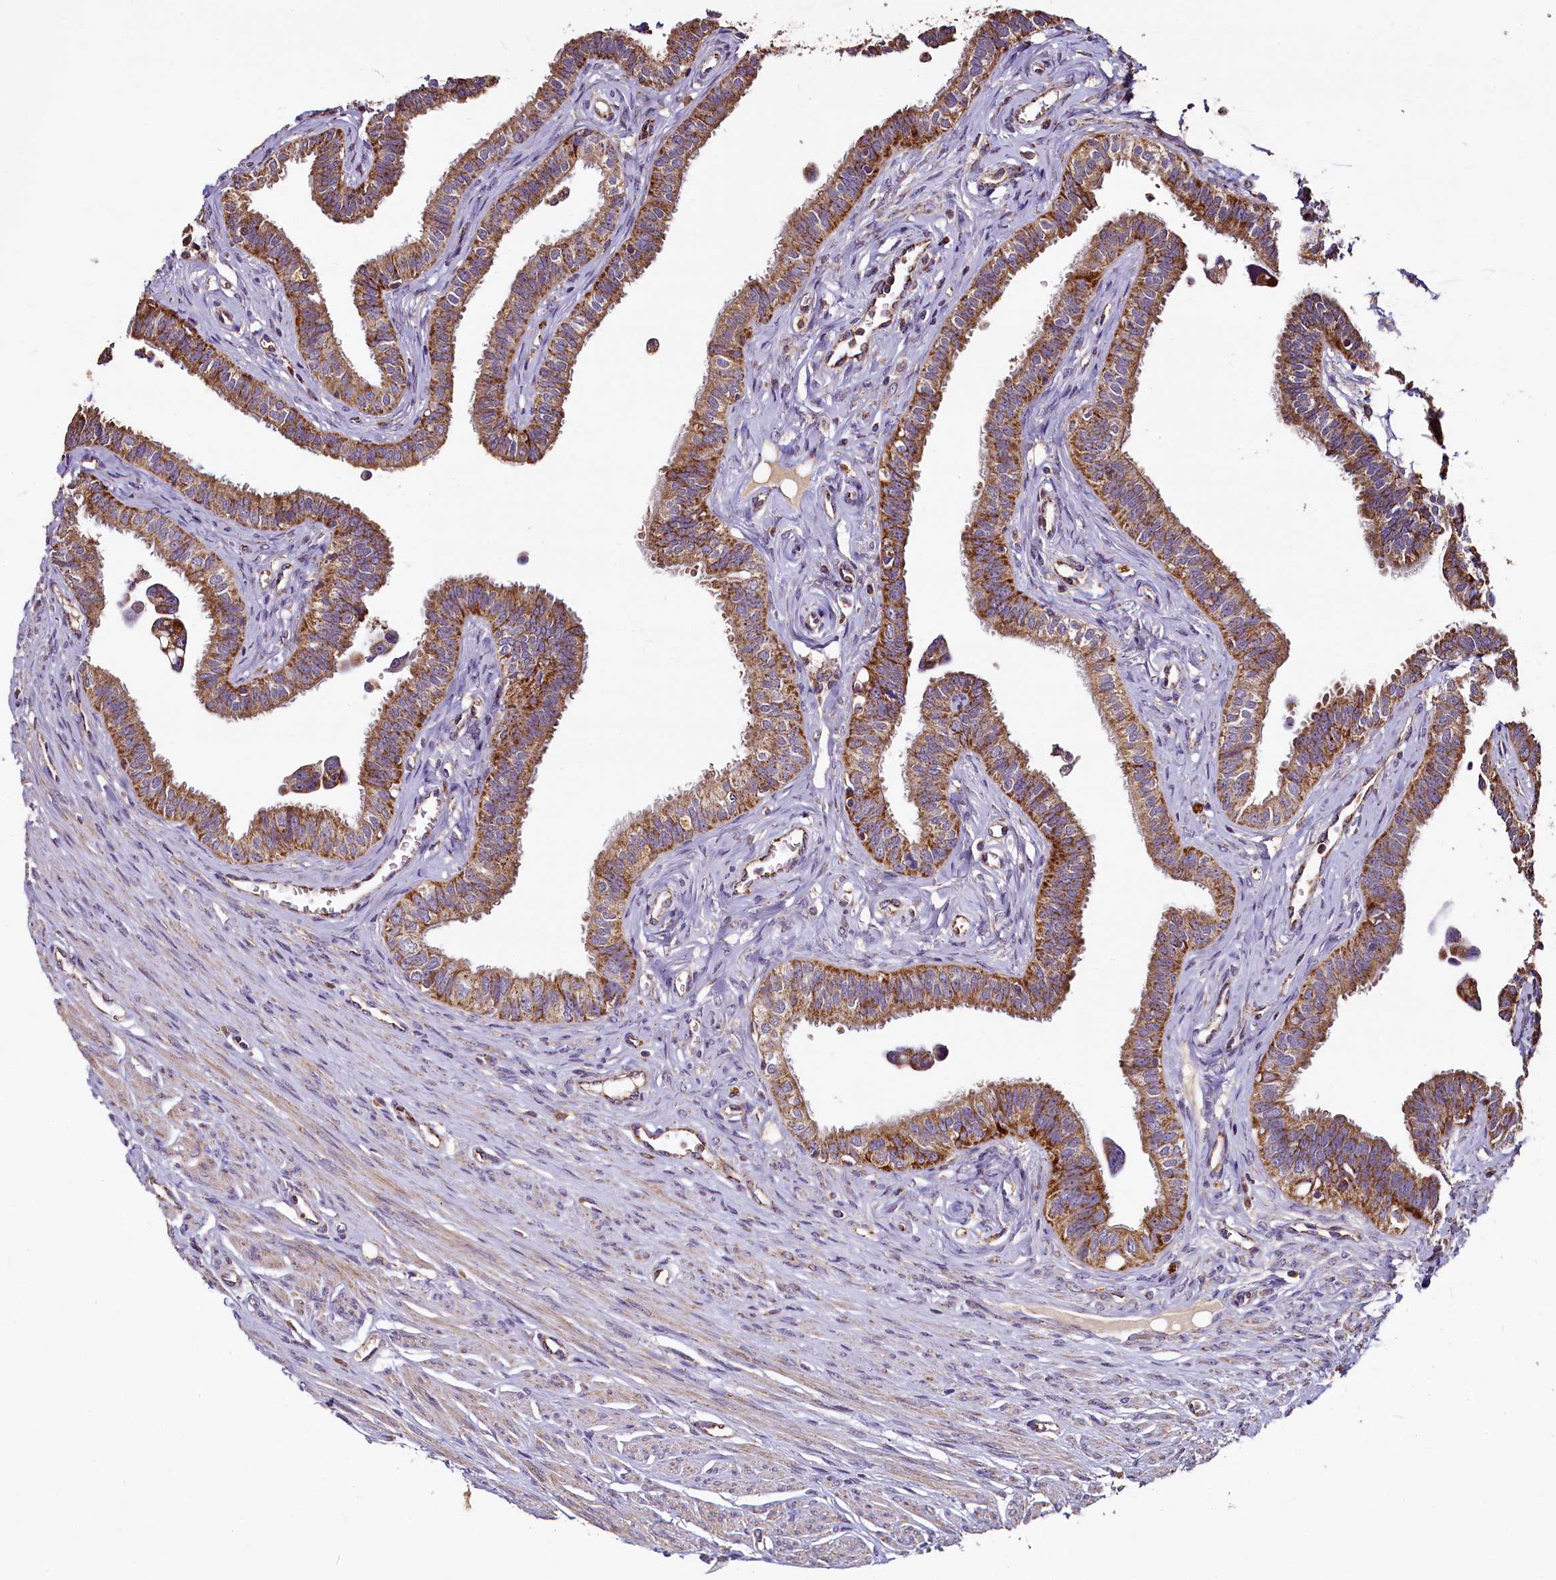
{"staining": {"intensity": "strong", "quantity": ">75%", "location": "cytoplasmic/membranous"}, "tissue": "fallopian tube", "cell_type": "Glandular cells", "image_type": "normal", "snomed": [{"axis": "morphology", "description": "Normal tissue, NOS"}, {"axis": "morphology", "description": "Carcinoma, NOS"}, {"axis": "topography", "description": "Fallopian tube"}, {"axis": "topography", "description": "Ovary"}], "caption": "Brown immunohistochemical staining in normal human fallopian tube exhibits strong cytoplasmic/membranous staining in approximately >75% of glandular cells.", "gene": "COQ9", "patient": {"sex": "female", "age": 59}}